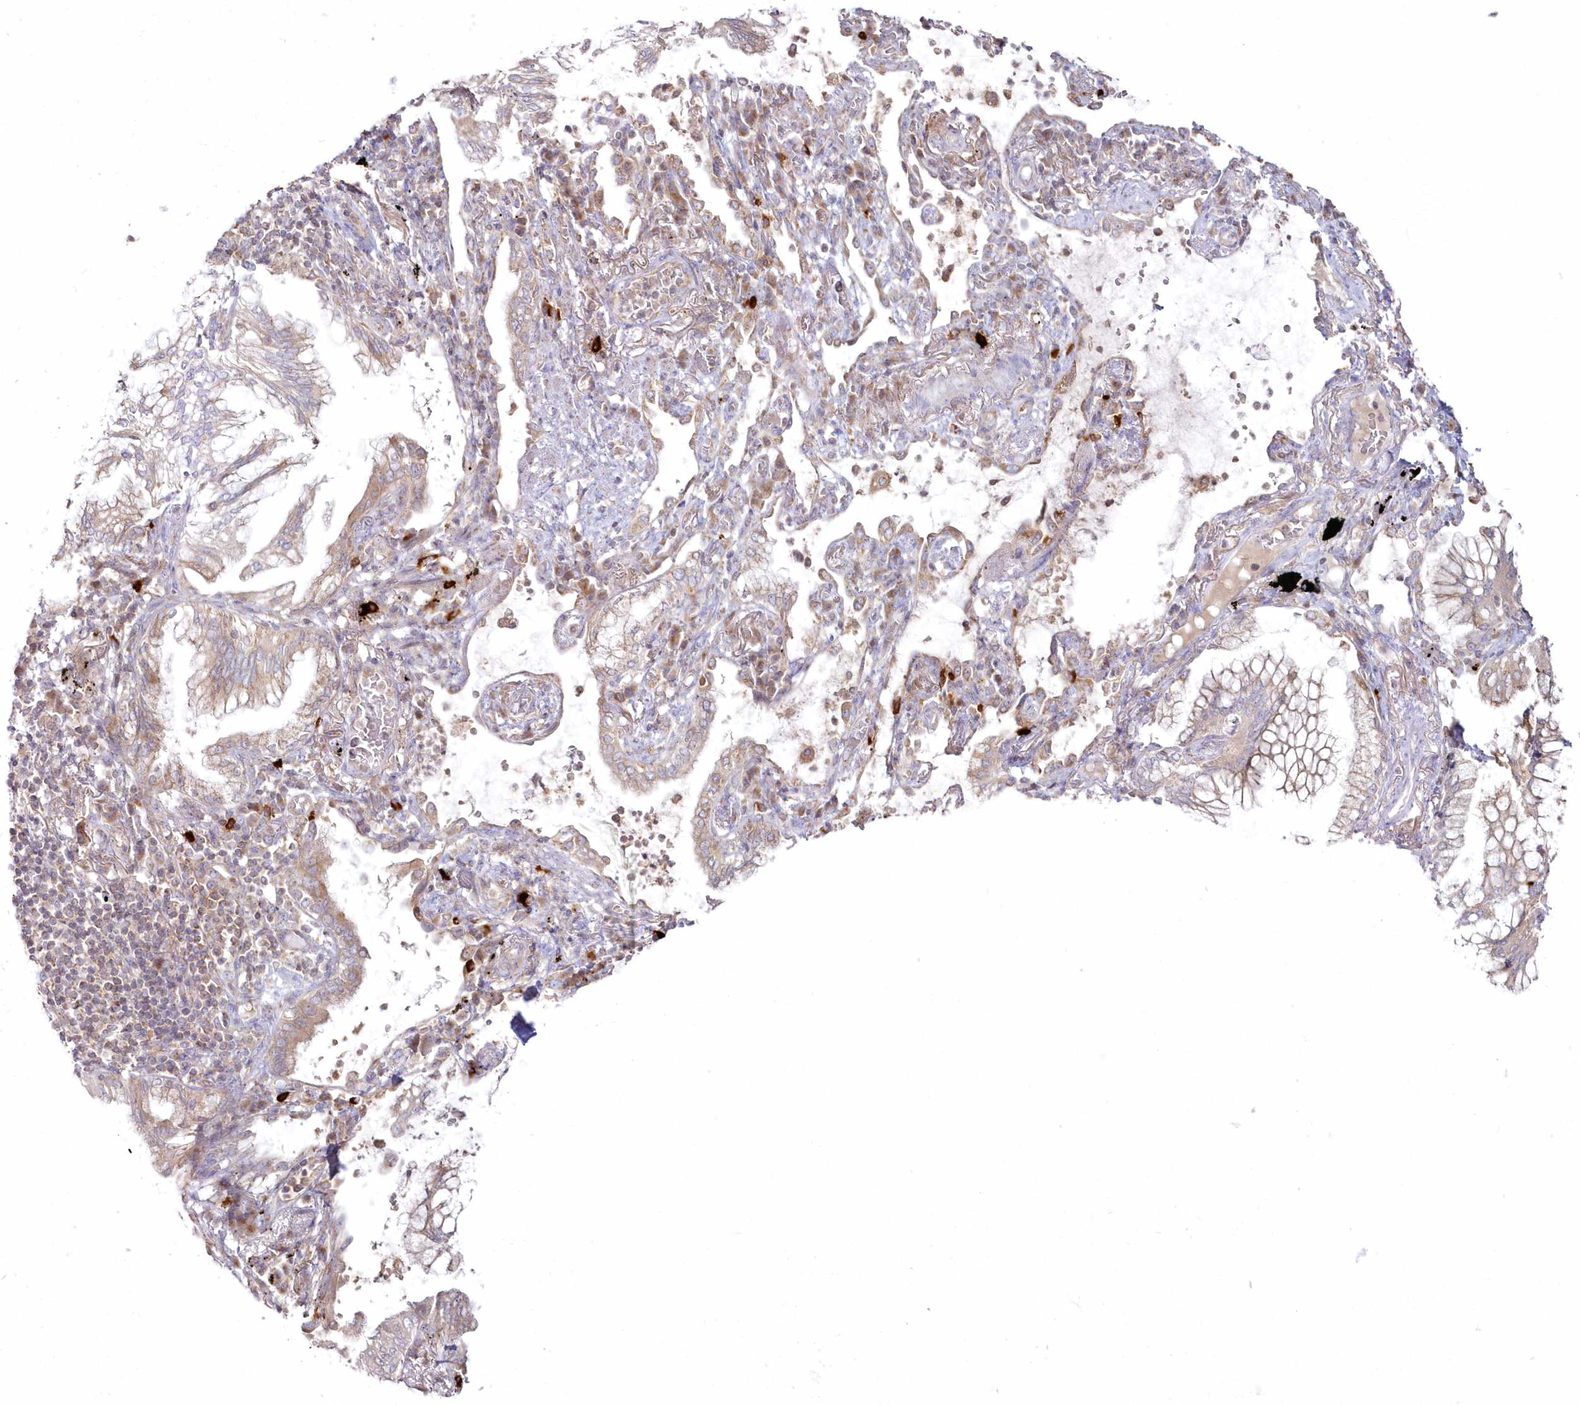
{"staining": {"intensity": "weak", "quantity": "25%-75%", "location": "cytoplasmic/membranous"}, "tissue": "lung cancer", "cell_type": "Tumor cells", "image_type": "cancer", "snomed": [{"axis": "morphology", "description": "Adenocarcinoma, NOS"}, {"axis": "topography", "description": "Lung"}], "caption": "IHC photomicrograph of human adenocarcinoma (lung) stained for a protein (brown), which displays low levels of weak cytoplasmic/membranous staining in approximately 25%-75% of tumor cells.", "gene": "ARSB", "patient": {"sex": "female", "age": 70}}